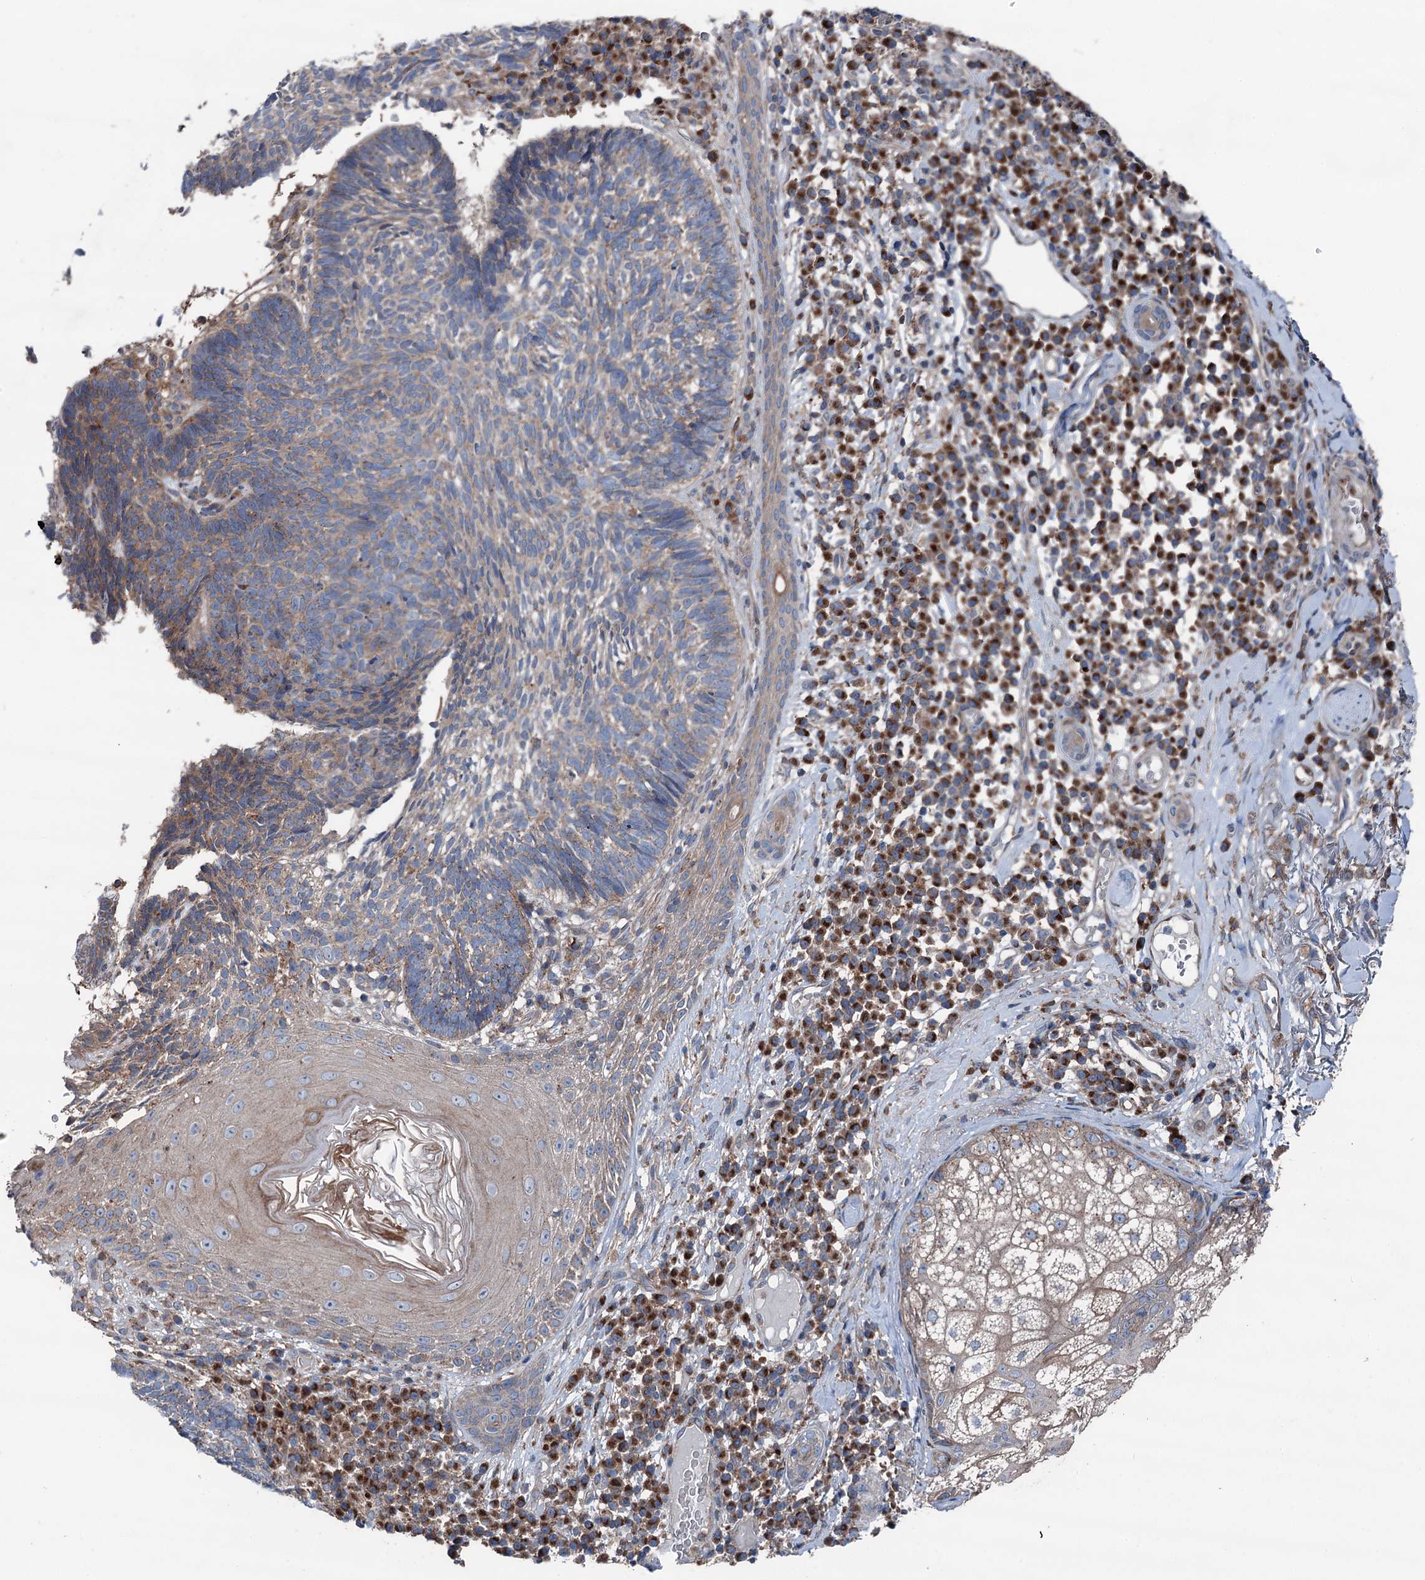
{"staining": {"intensity": "weak", "quantity": "25%-75%", "location": "cytoplasmic/membranous"}, "tissue": "skin cancer", "cell_type": "Tumor cells", "image_type": "cancer", "snomed": [{"axis": "morphology", "description": "Basal cell carcinoma"}, {"axis": "topography", "description": "Skin"}], "caption": "Immunohistochemistry micrograph of skin cancer stained for a protein (brown), which demonstrates low levels of weak cytoplasmic/membranous expression in about 25%-75% of tumor cells.", "gene": "RUFY1", "patient": {"sex": "male", "age": 88}}